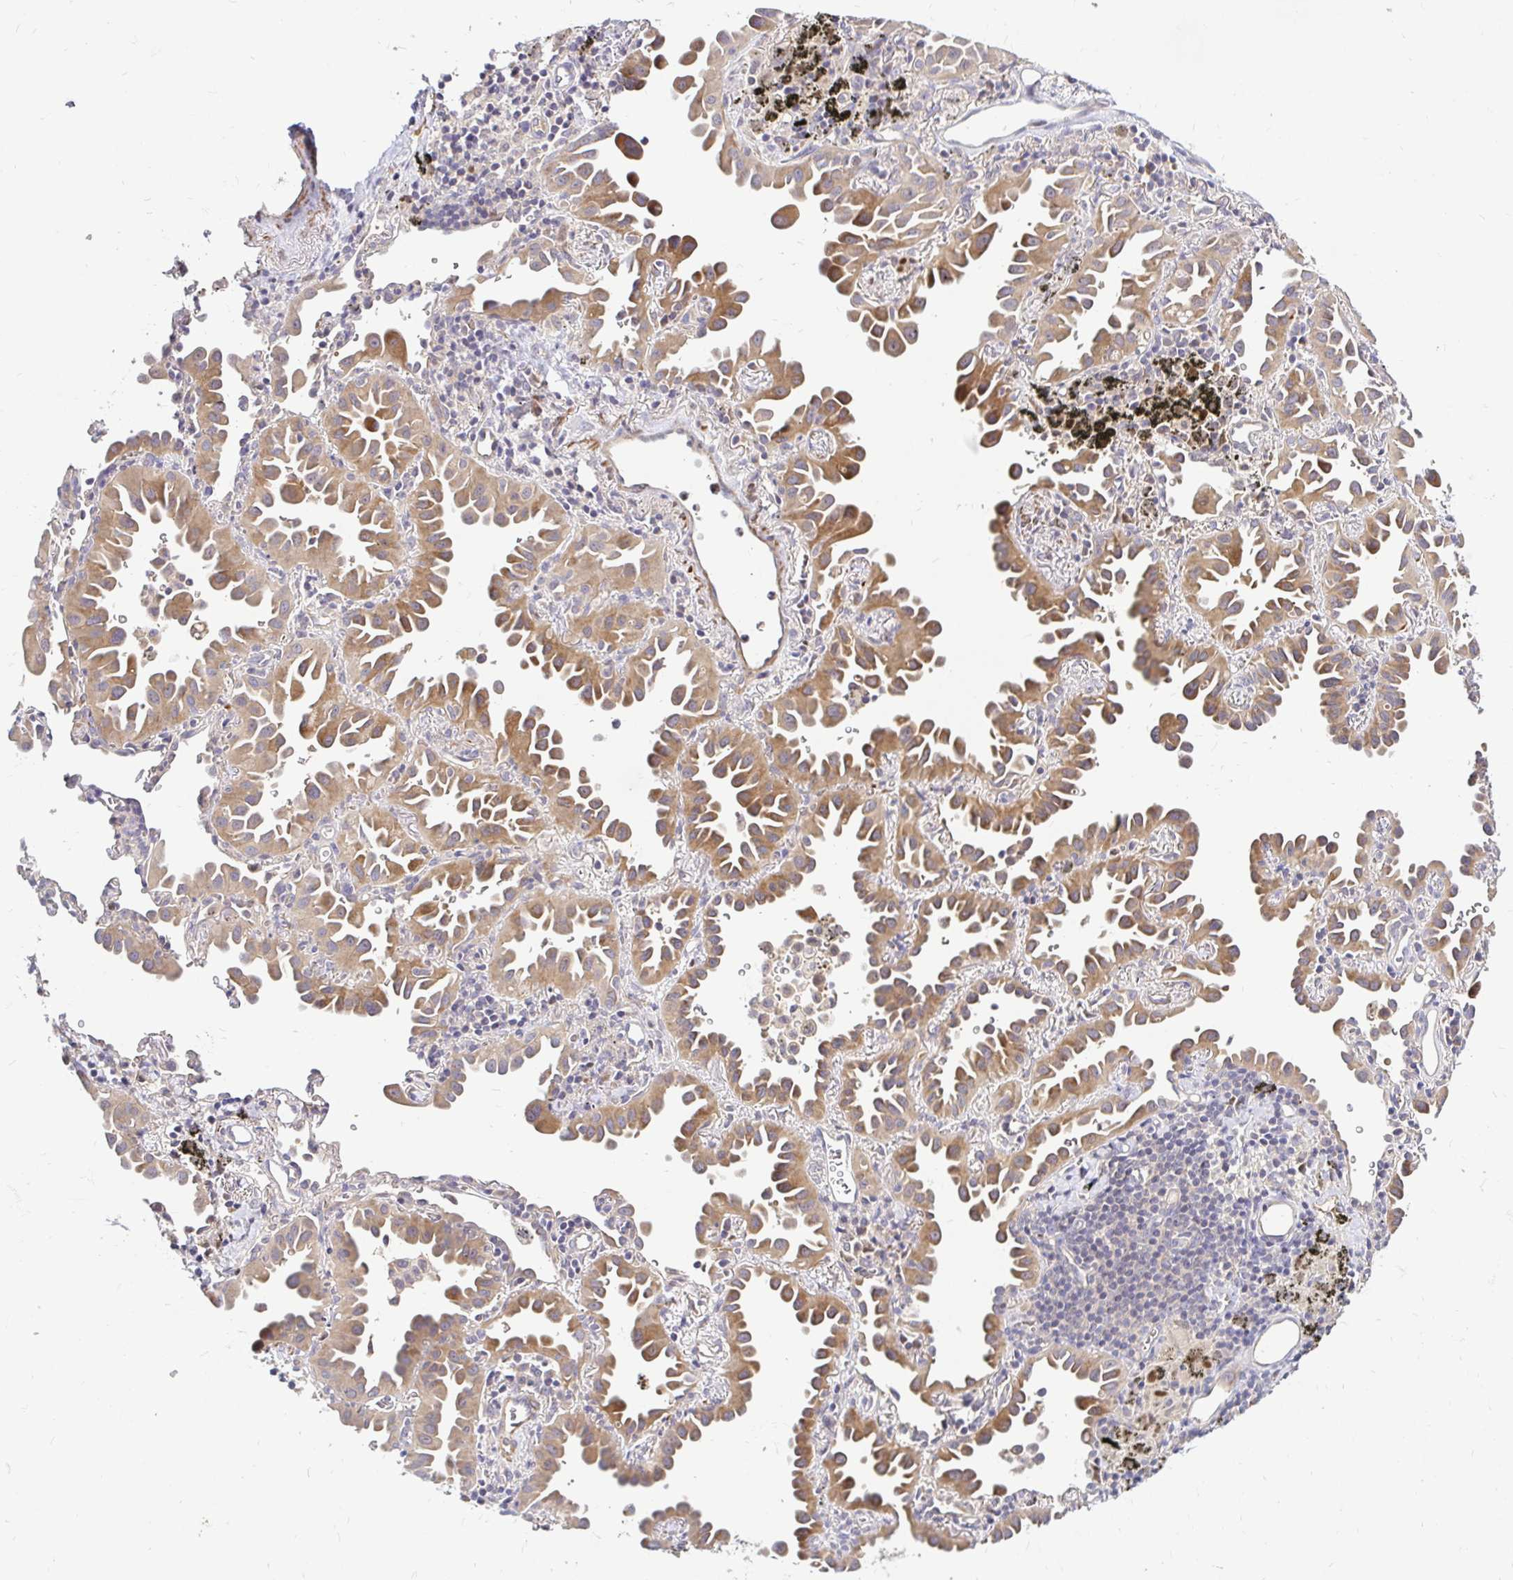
{"staining": {"intensity": "moderate", "quantity": ">75%", "location": "cytoplasmic/membranous"}, "tissue": "lung cancer", "cell_type": "Tumor cells", "image_type": "cancer", "snomed": [{"axis": "morphology", "description": "Adenocarcinoma, NOS"}, {"axis": "topography", "description": "Lung"}], "caption": "Adenocarcinoma (lung) tissue displays moderate cytoplasmic/membranous staining in about >75% of tumor cells, visualized by immunohistochemistry.", "gene": "ARHGEF37", "patient": {"sex": "male", "age": 68}}